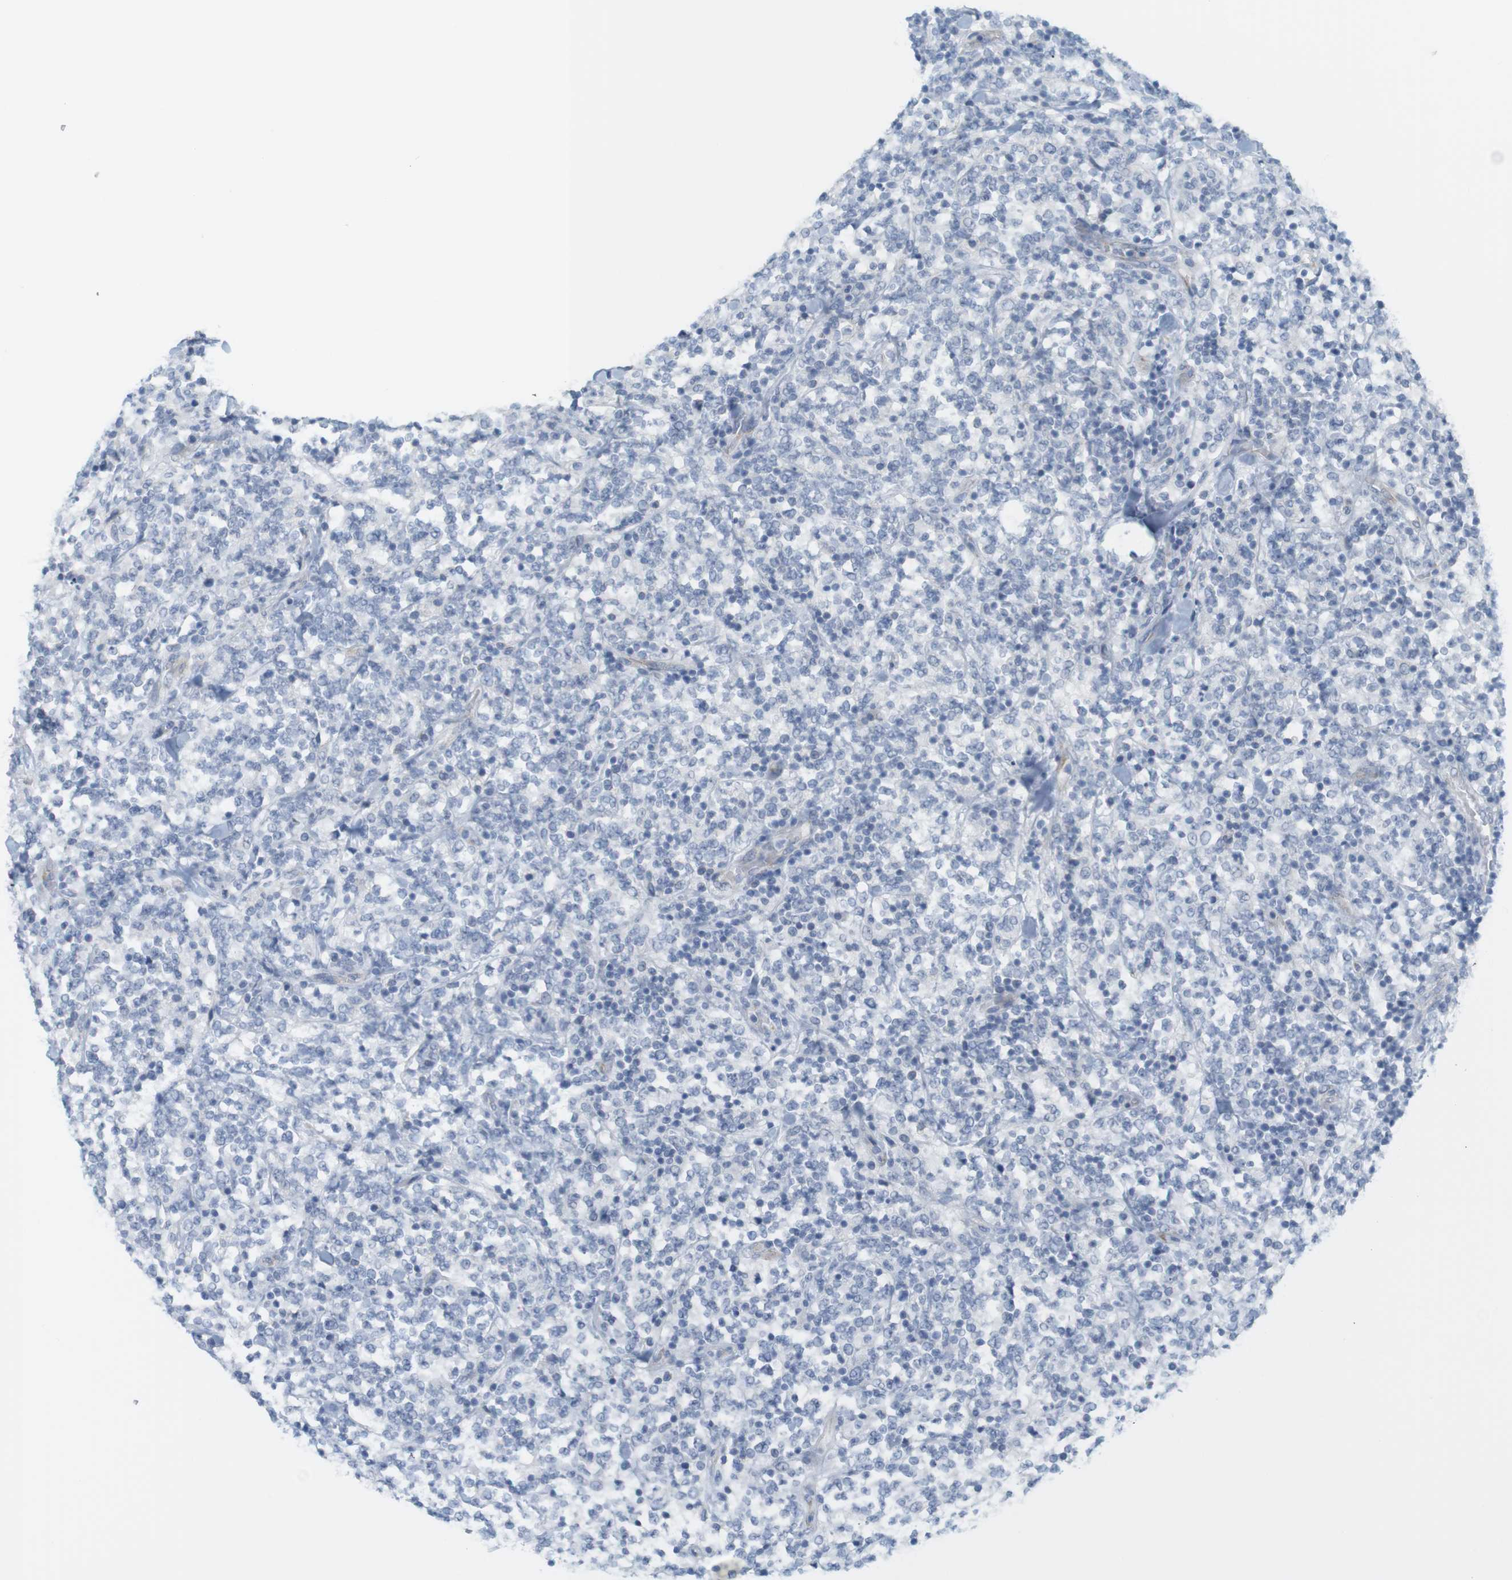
{"staining": {"intensity": "negative", "quantity": "none", "location": "none"}, "tissue": "lymphoma", "cell_type": "Tumor cells", "image_type": "cancer", "snomed": [{"axis": "morphology", "description": "Malignant lymphoma, non-Hodgkin's type, High grade"}, {"axis": "topography", "description": "Soft tissue"}], "caption": "Tumor cells are negative for protein expression in human malignant lymphoma, non-Hodgkin's type (high-grade).", "gene": "RGS9", "patient": {"sex": "male", "age": 18}}